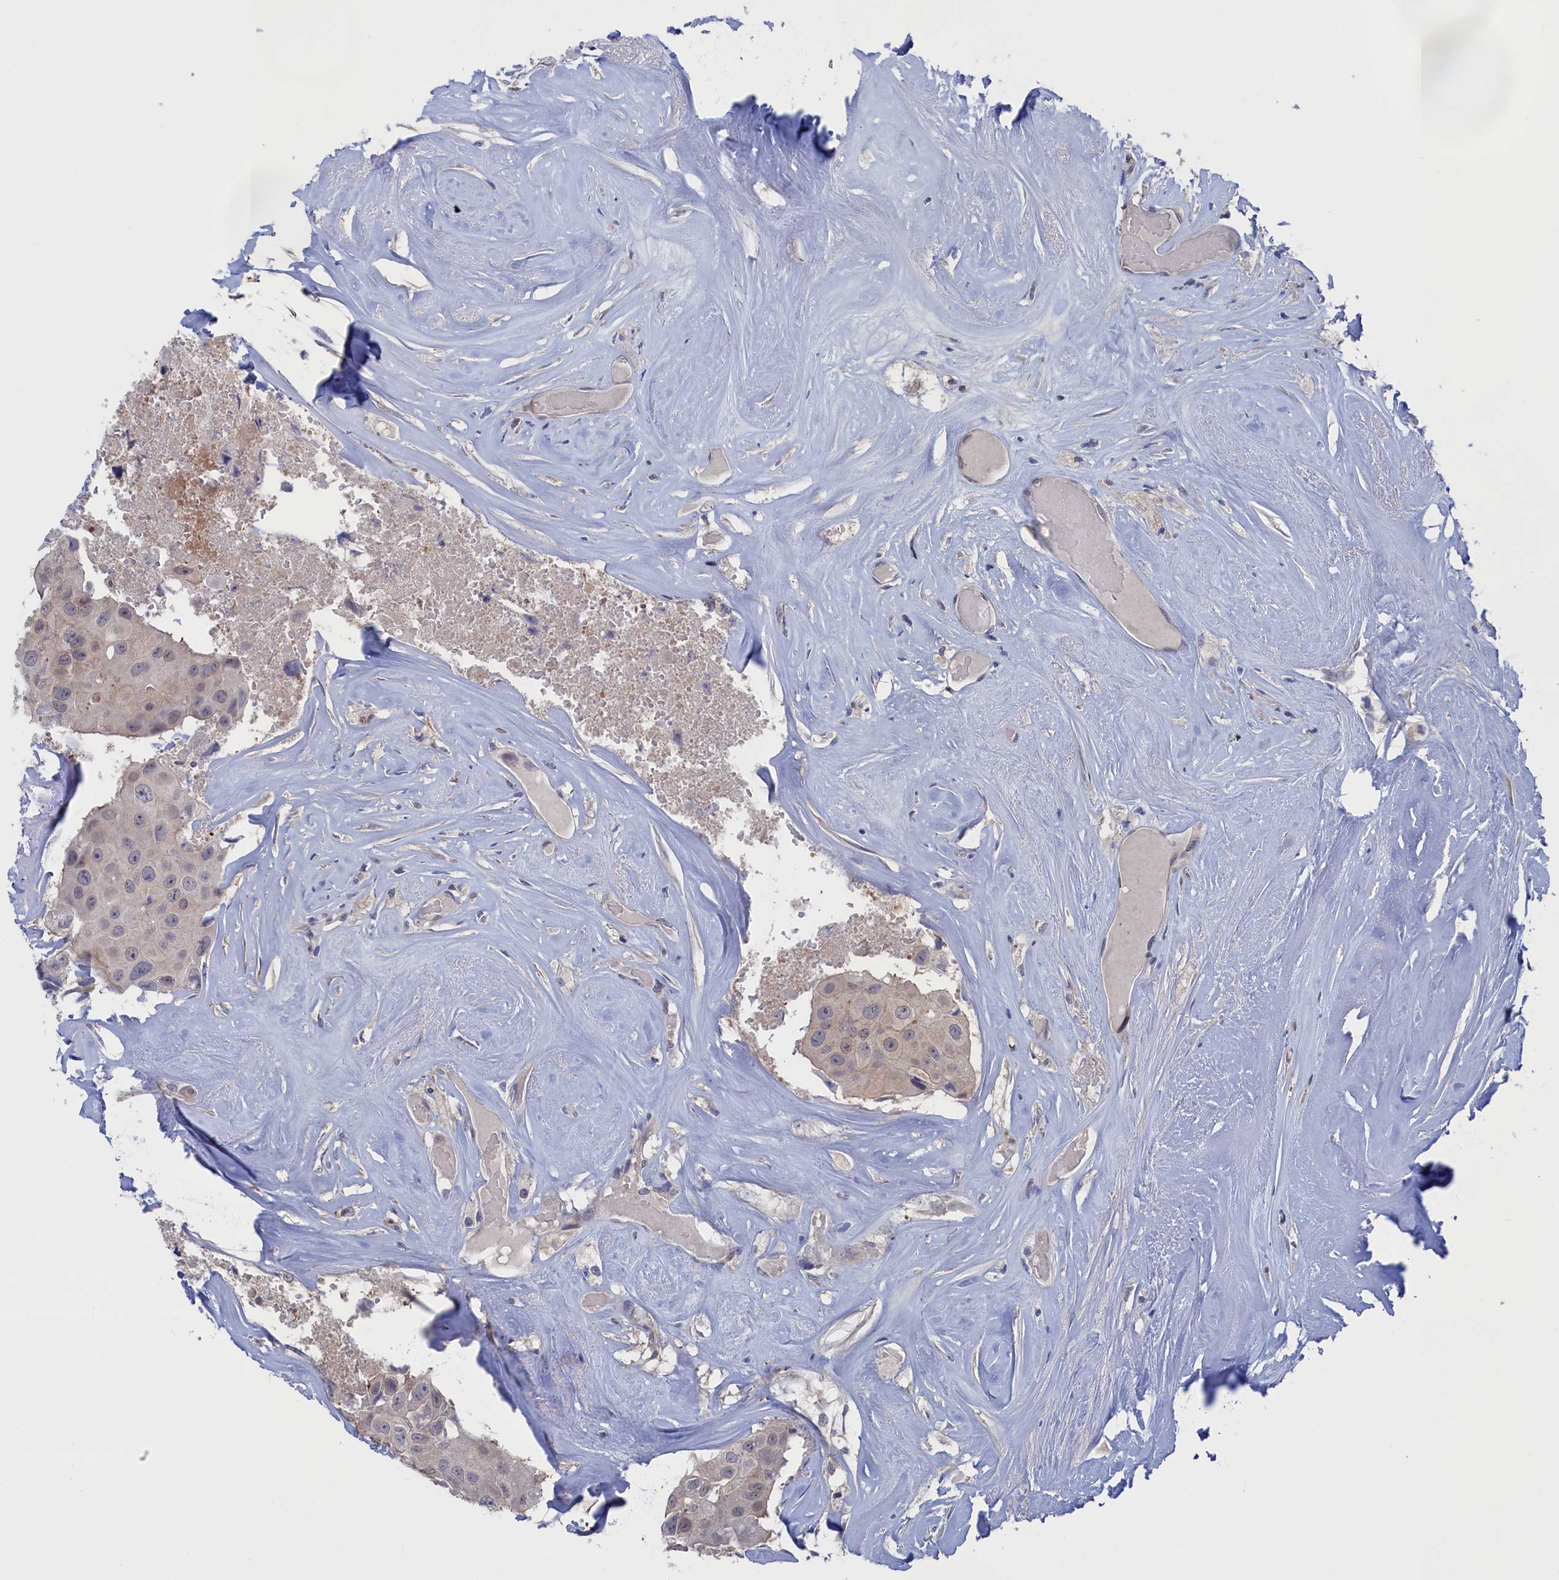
{"staining": {"intensity": "negative", "quantity": "none", "location": "none"}, "tissue": "head and neck cancer", "cell_type": "Tumor cells", "image_type": "cancer", "snomed": [{"axis": "morphology", "description": "Adenocarcinoma, NOS"}, {"axis": "morphology", "description": "Adenocarcinoma, metastatic, NOS"}, {"axis": "topography", "description": "Head-Neck"}], "caption": "A histopathology image of human adenocarcinoma (head and neck) is negative for staining in tumor cells.", "gene": "NUTF2", "patient": {"sex": "male", "age": 75}}